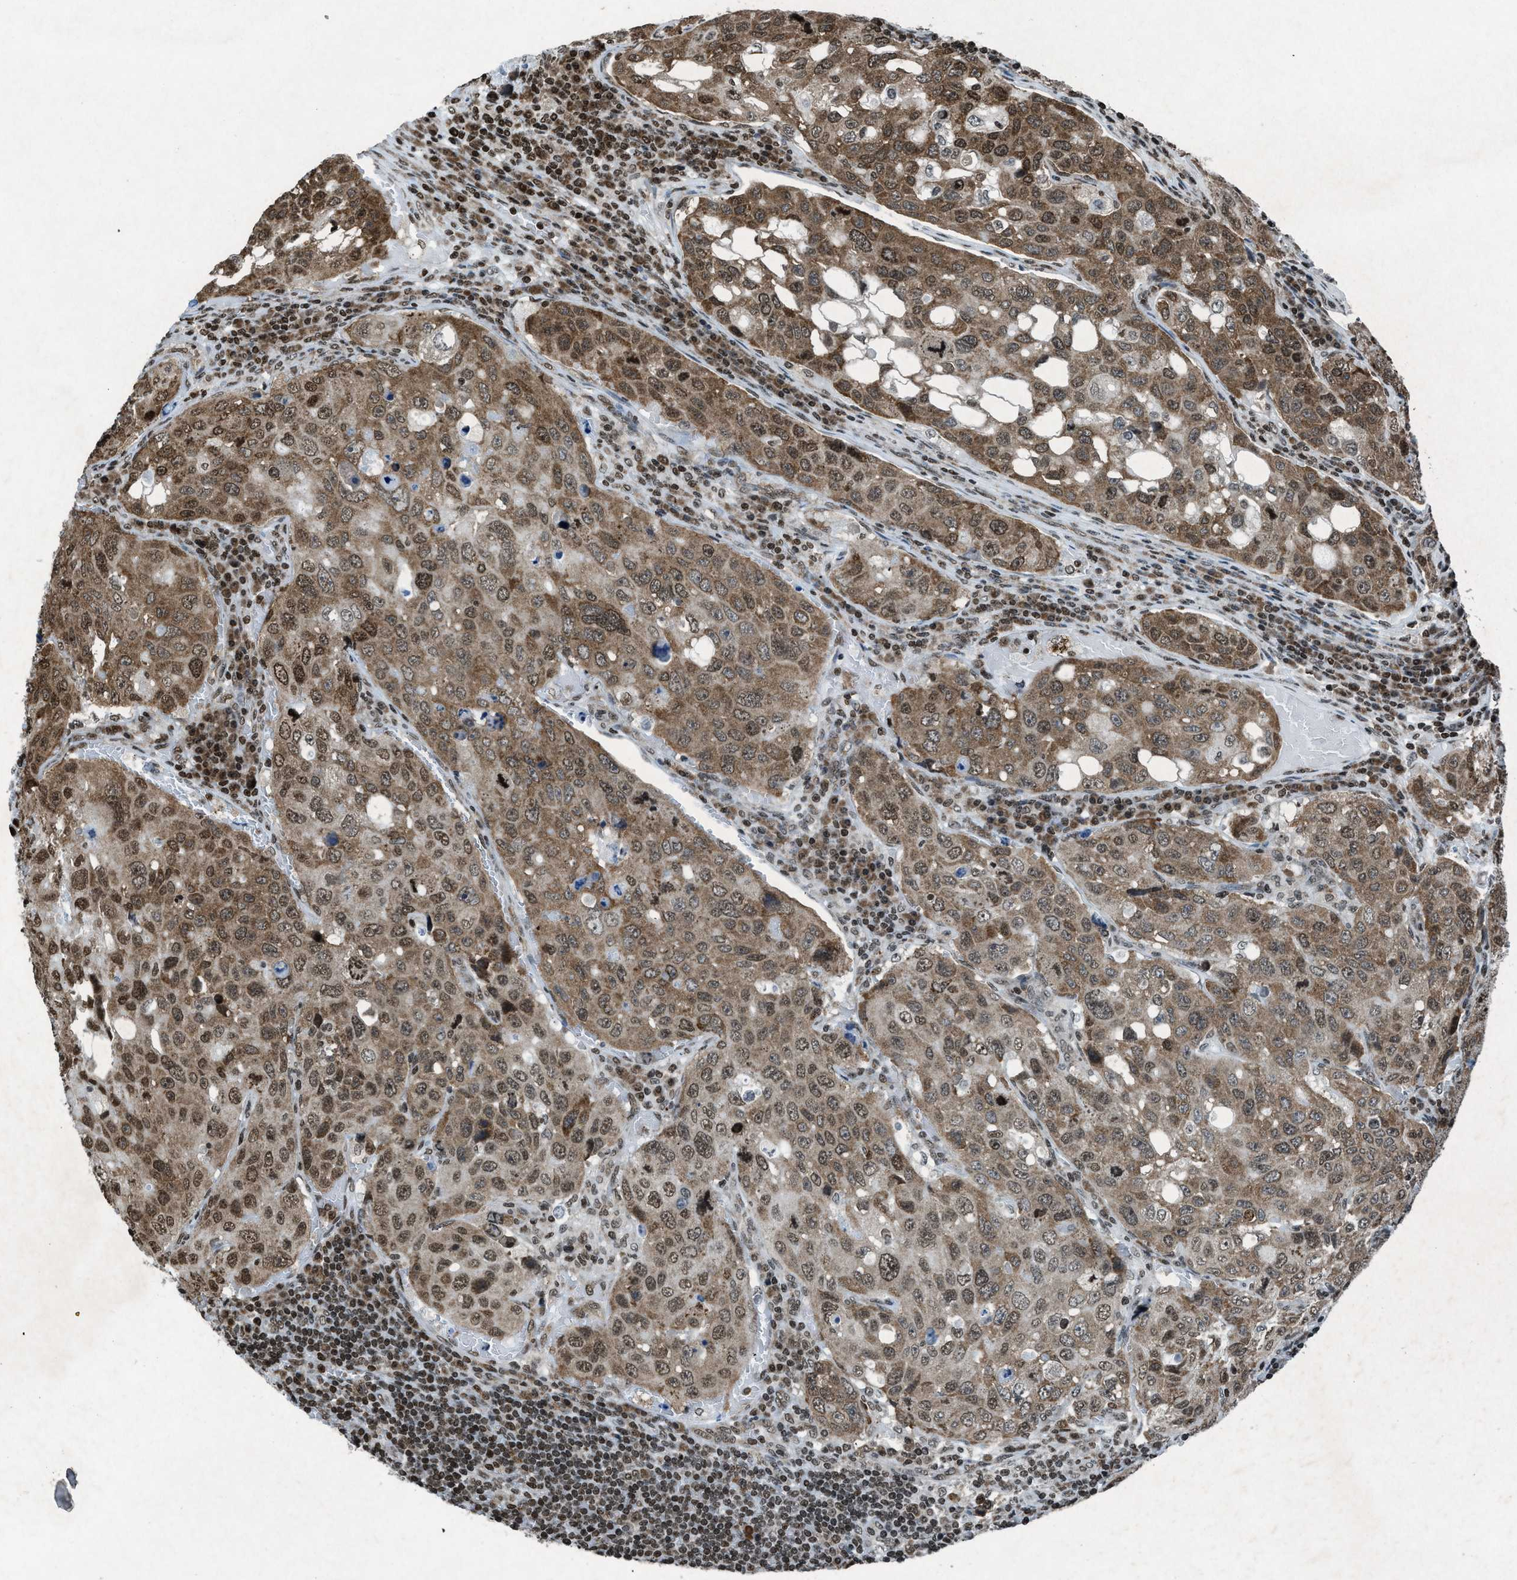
{"staining": {"intensity": "moderate", "quantity": ">75%", "location": "cytoplasmic/membranous,nuclear"}, "tissue": "urothelial cancer", "cell_type": "Tumor cells", "image_type": "cancer", "snomed": [{"axis": "morphology", "description": "Urothelial carcinoma, High grade"}, {"axis": "topography", "description": "Lymph node"}, {"axis": "topography", "description": "Urinary bladder"}], "caption": "High-grade urothelial carcinoma was stained to show a protein in brown. There is medium levels of moderate cytoplasmic/membranous and nuclear expression in approximately >75% of tumor cells.", "gene": "NXF1", "patient": {"sex": "male", "age": 51}}